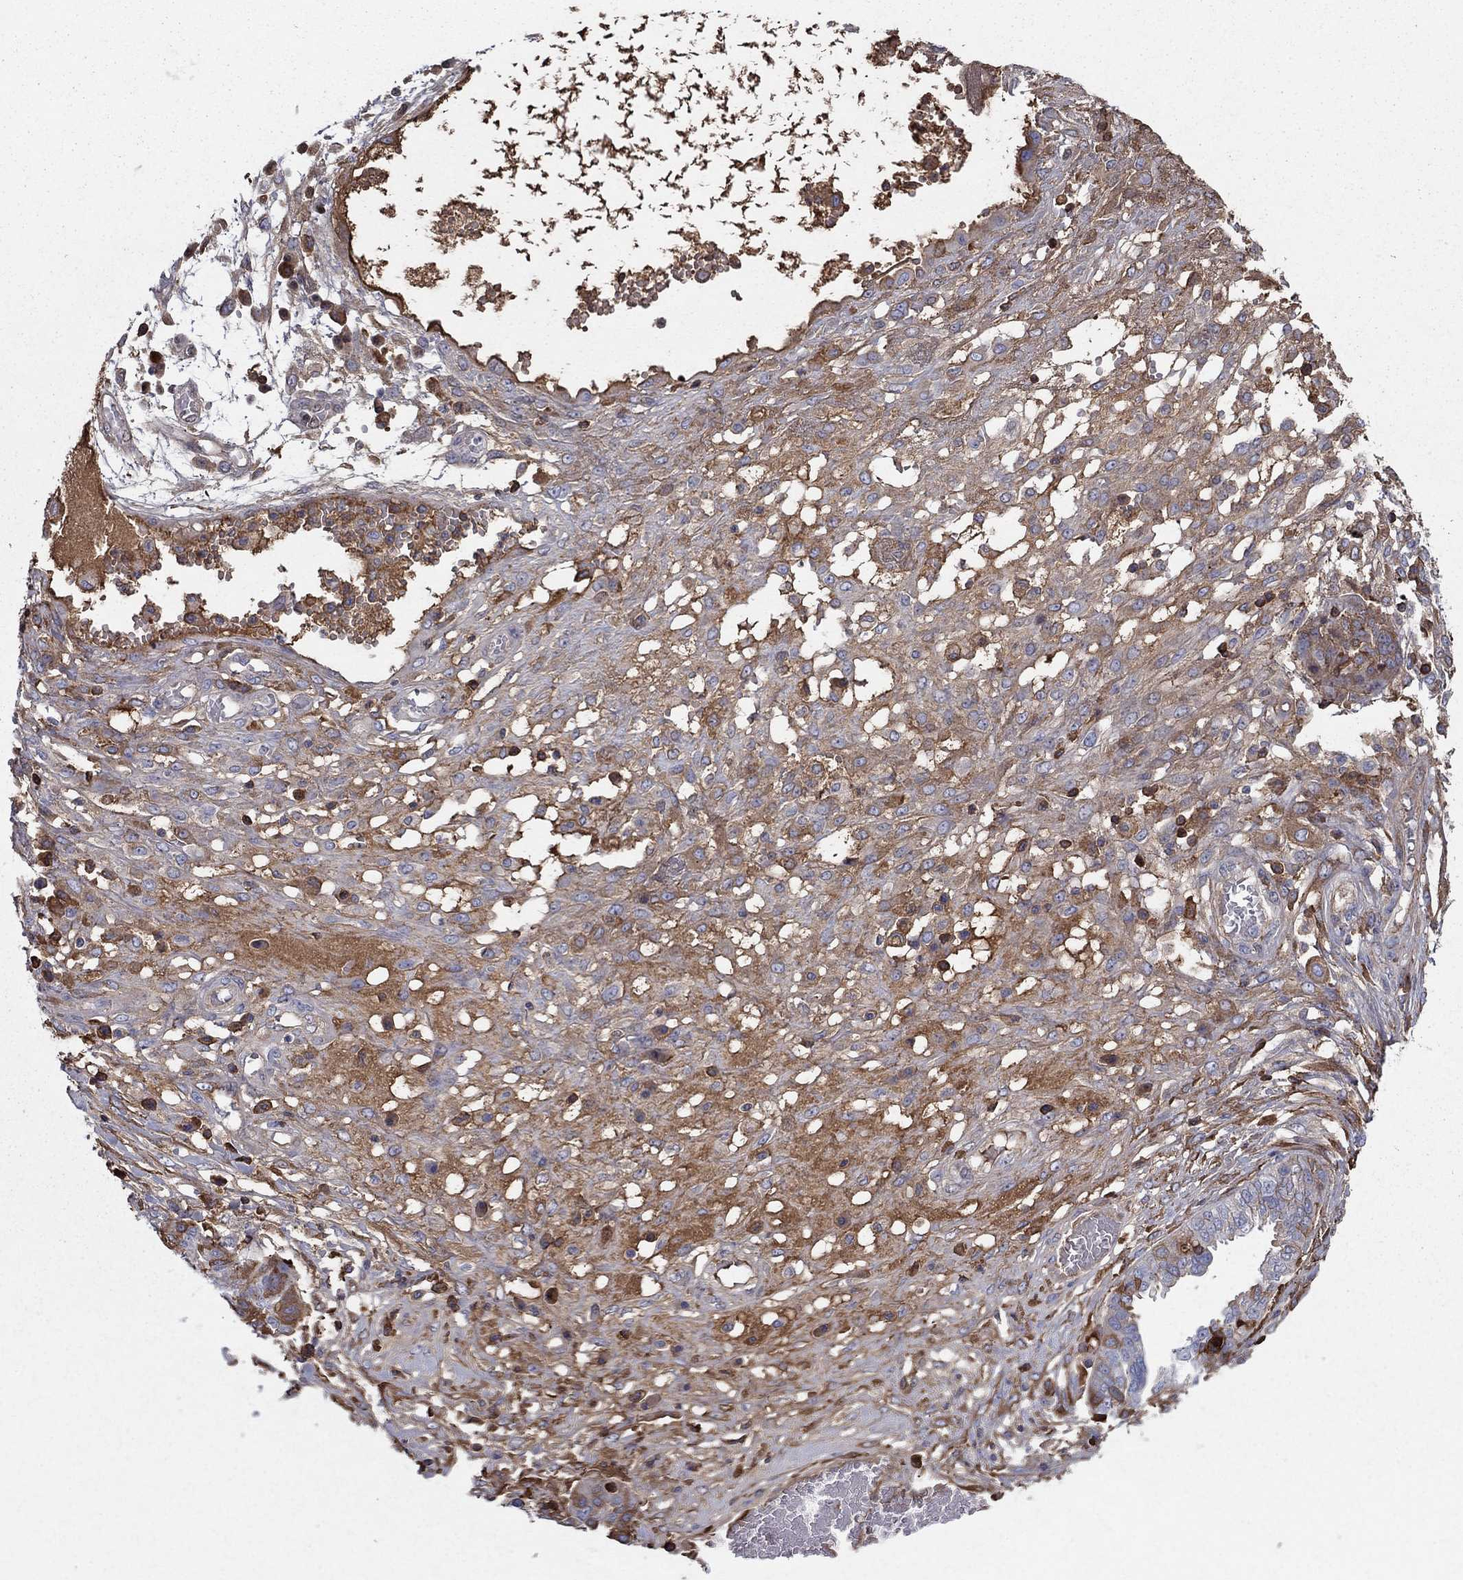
{"staining": {"intensity": "moderate", "quantity": "25%-75%", "location": "cytoplasmic/membranous"}, "tissue": "ovarian cancer", "cell_type": "Tumor cells", "image_type": "cancer", "snomed": [{"axis": "morphology", "description": "Cystadenocarcinoma, serous, NOS"}, {"axis": "topography", "description": "Ovary"}], "caption": "Tumor cells reveal medium levels of moderate cytoplasmic/membranous expression in approximately 25%-75% of cells in human ovarian cancer. The protein is shown in brown color, while the nuclei are stained blue.", "gene": "HPX", "patient": {"sex": "female", "age": 67}}